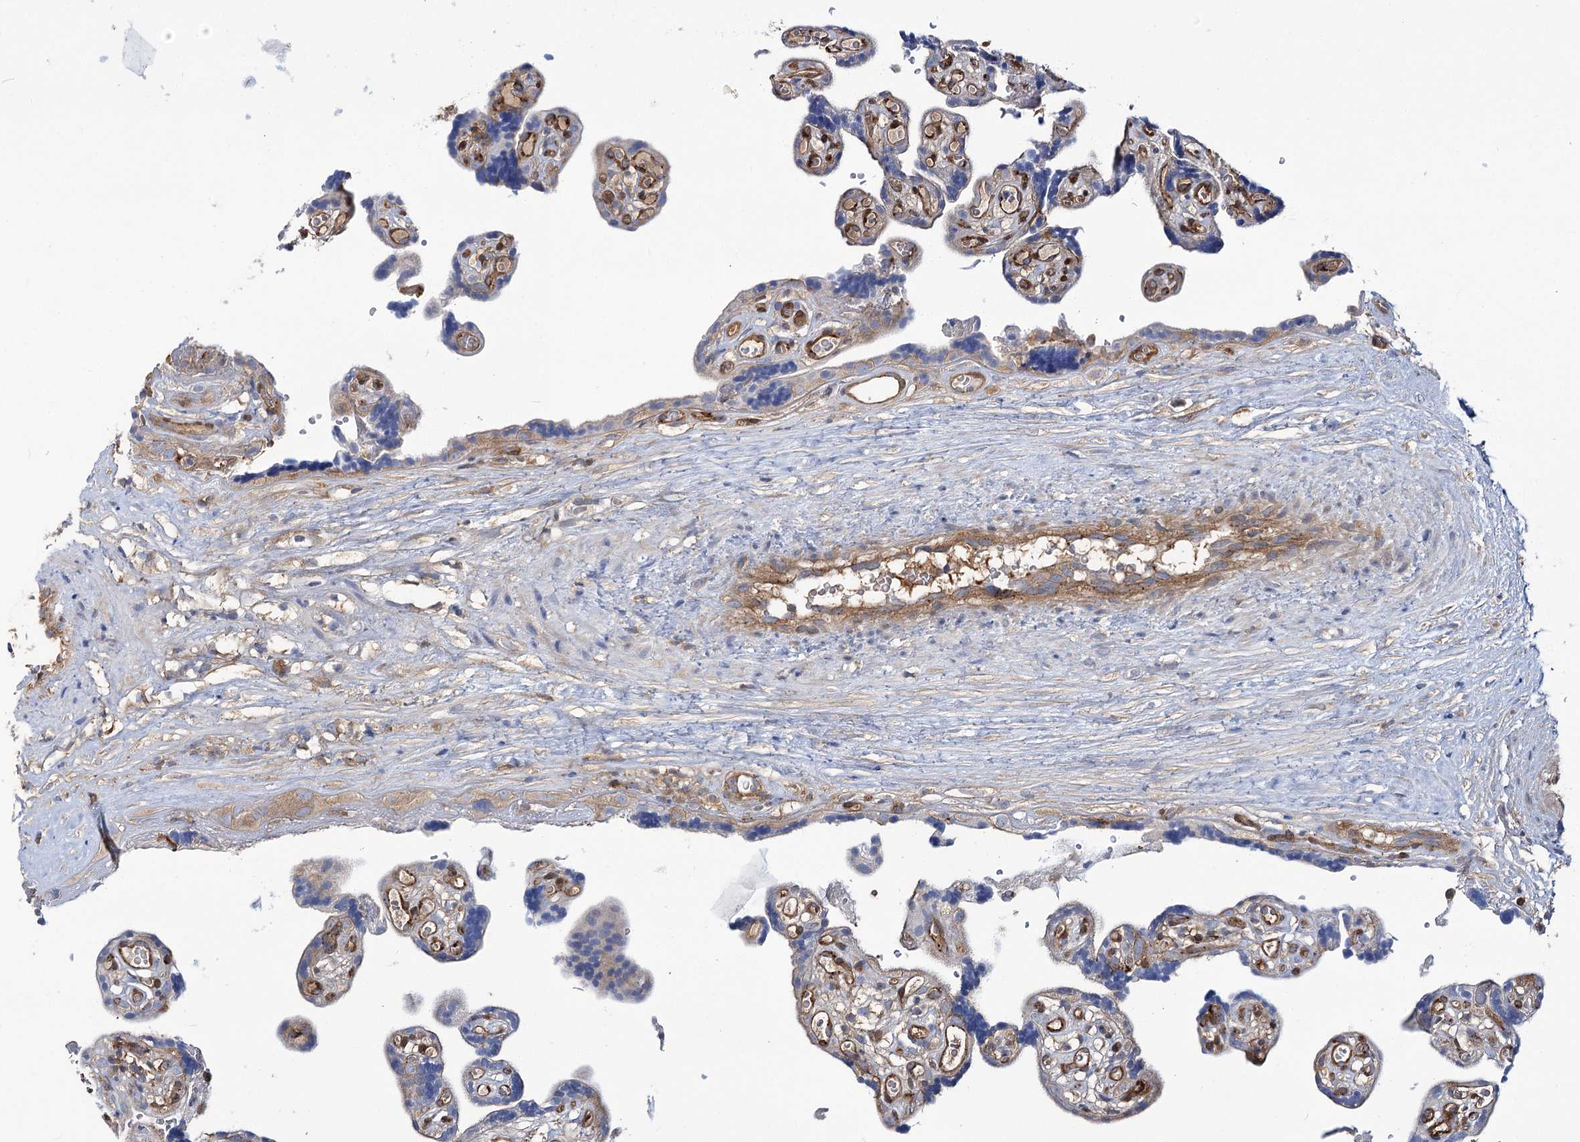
{"staining": {"intensity": "moderate", "quantity": "<25%", "location": "cytoplasmic/membranous"}, "tissue": "placenta", "cell_type": "Trophoblastic cells", "image_type": "normal", "snomed": [{"axis": "morphology", "description": "Normal tissue, NOS"}, {"axis": "topography", "description": "Placenta"}], "caption": "Immunohistochemical staining of benign human placenta reveals low levels of moderate cytoplasmic/membranous positivity in approximately <25% of trophoblastic cells. (DAB (3,3'-diaminobenzidine) = brown stain, brightfield microscopy at high magnification).", "gene": "GUSB", "patient": {"sex": "female", "age": 30}}